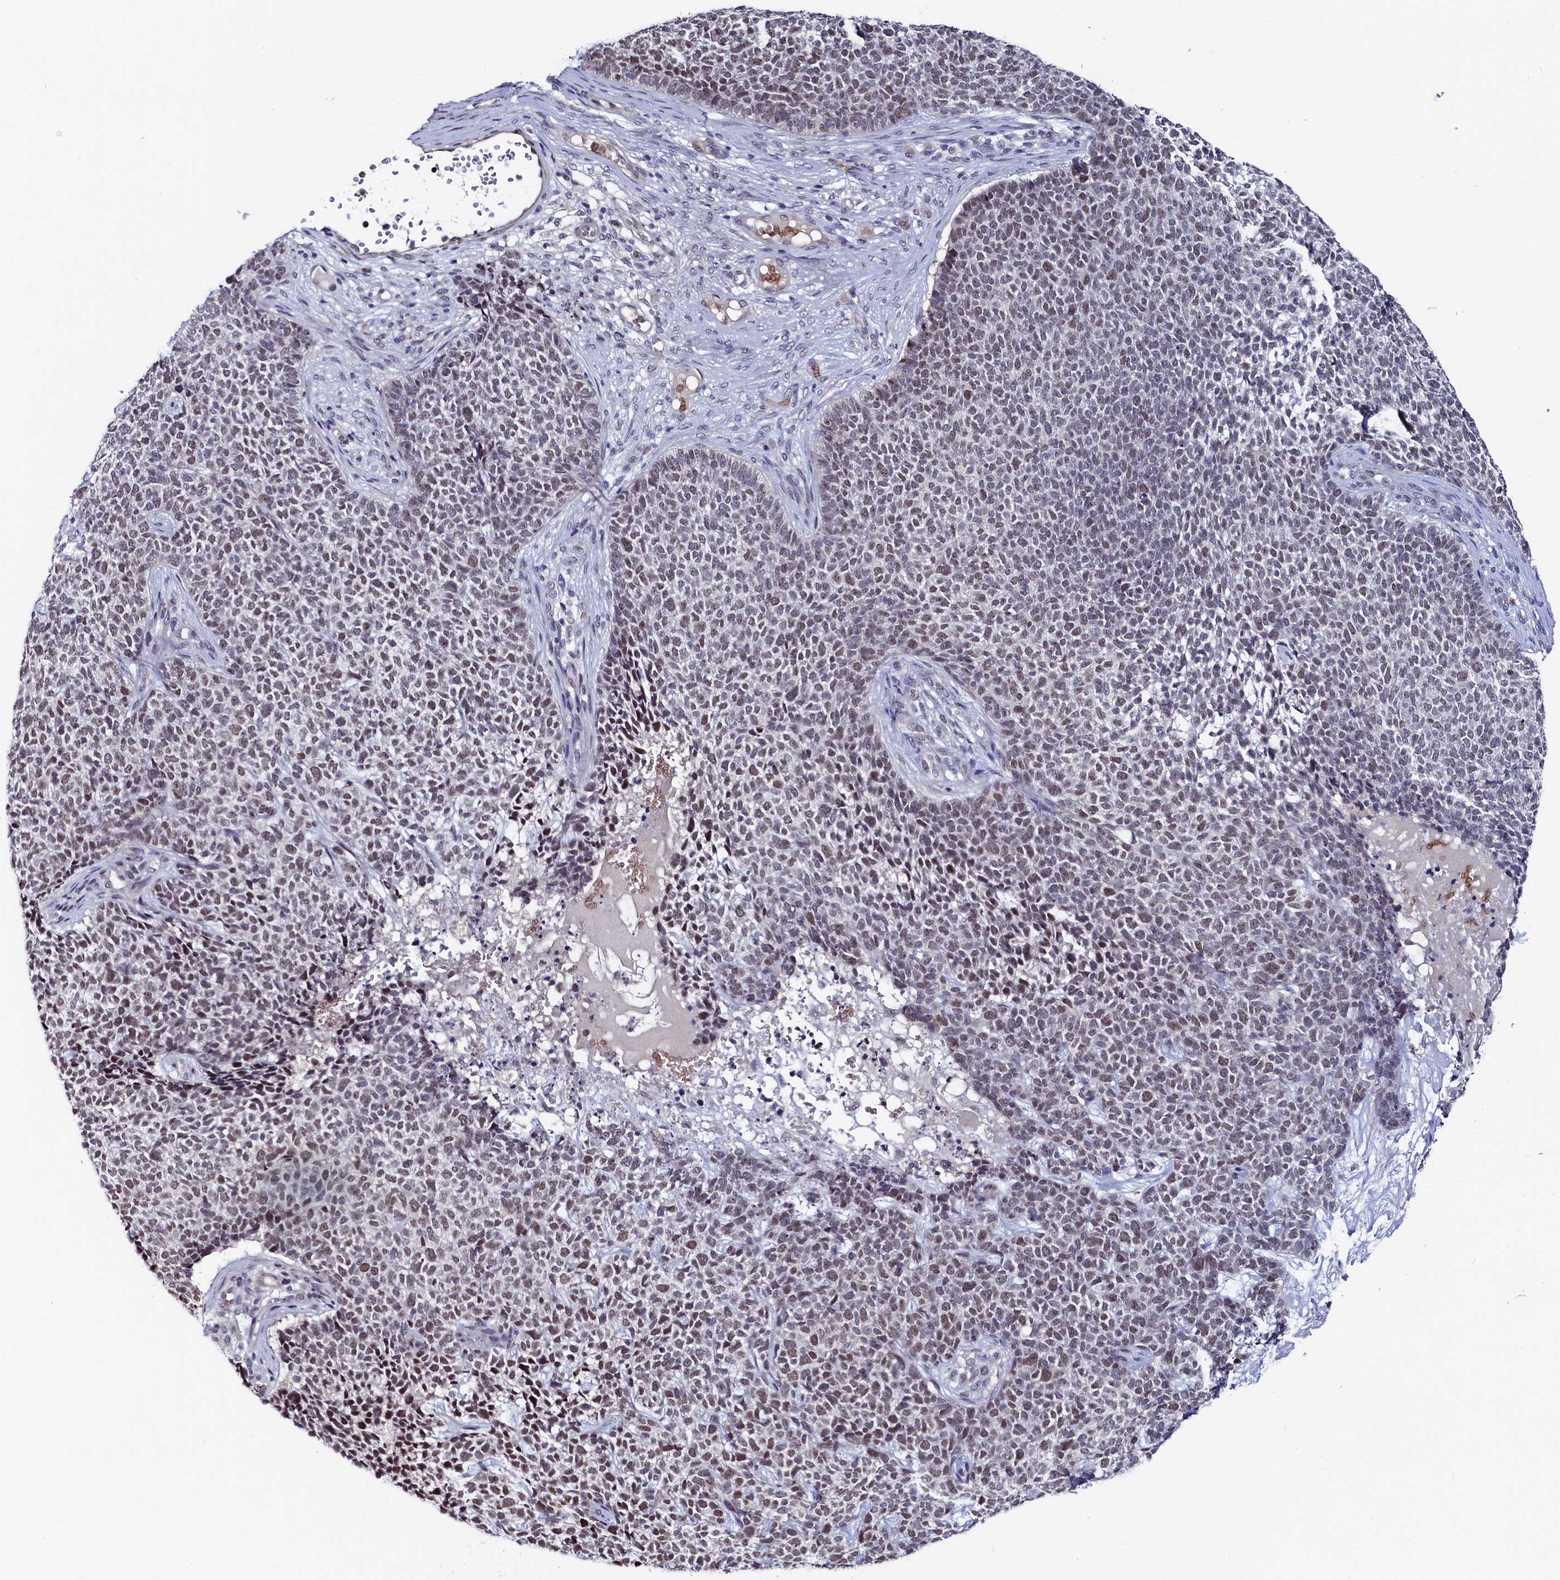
{"staining": {"intensity": "moderate", "quantity": ">75%", "location": "nuclear"}, "tissue": "skin cancer", "cell_type": "Tumor cells", "image_type": "cancer", "snomed": [{"axis": "morphology", "description": "Basal cell carcinoma"}, {"axis": "topography", "description": "Skin"}], "caption": "A histopathology image showing moderate nuclear expression in about >75% of tumor cells in basal cell carcinoma (skin), as visualized by brown immunohistochemical staining.", "gene": "TIGD4", "patient": {"sex": "female", "age": 84}}